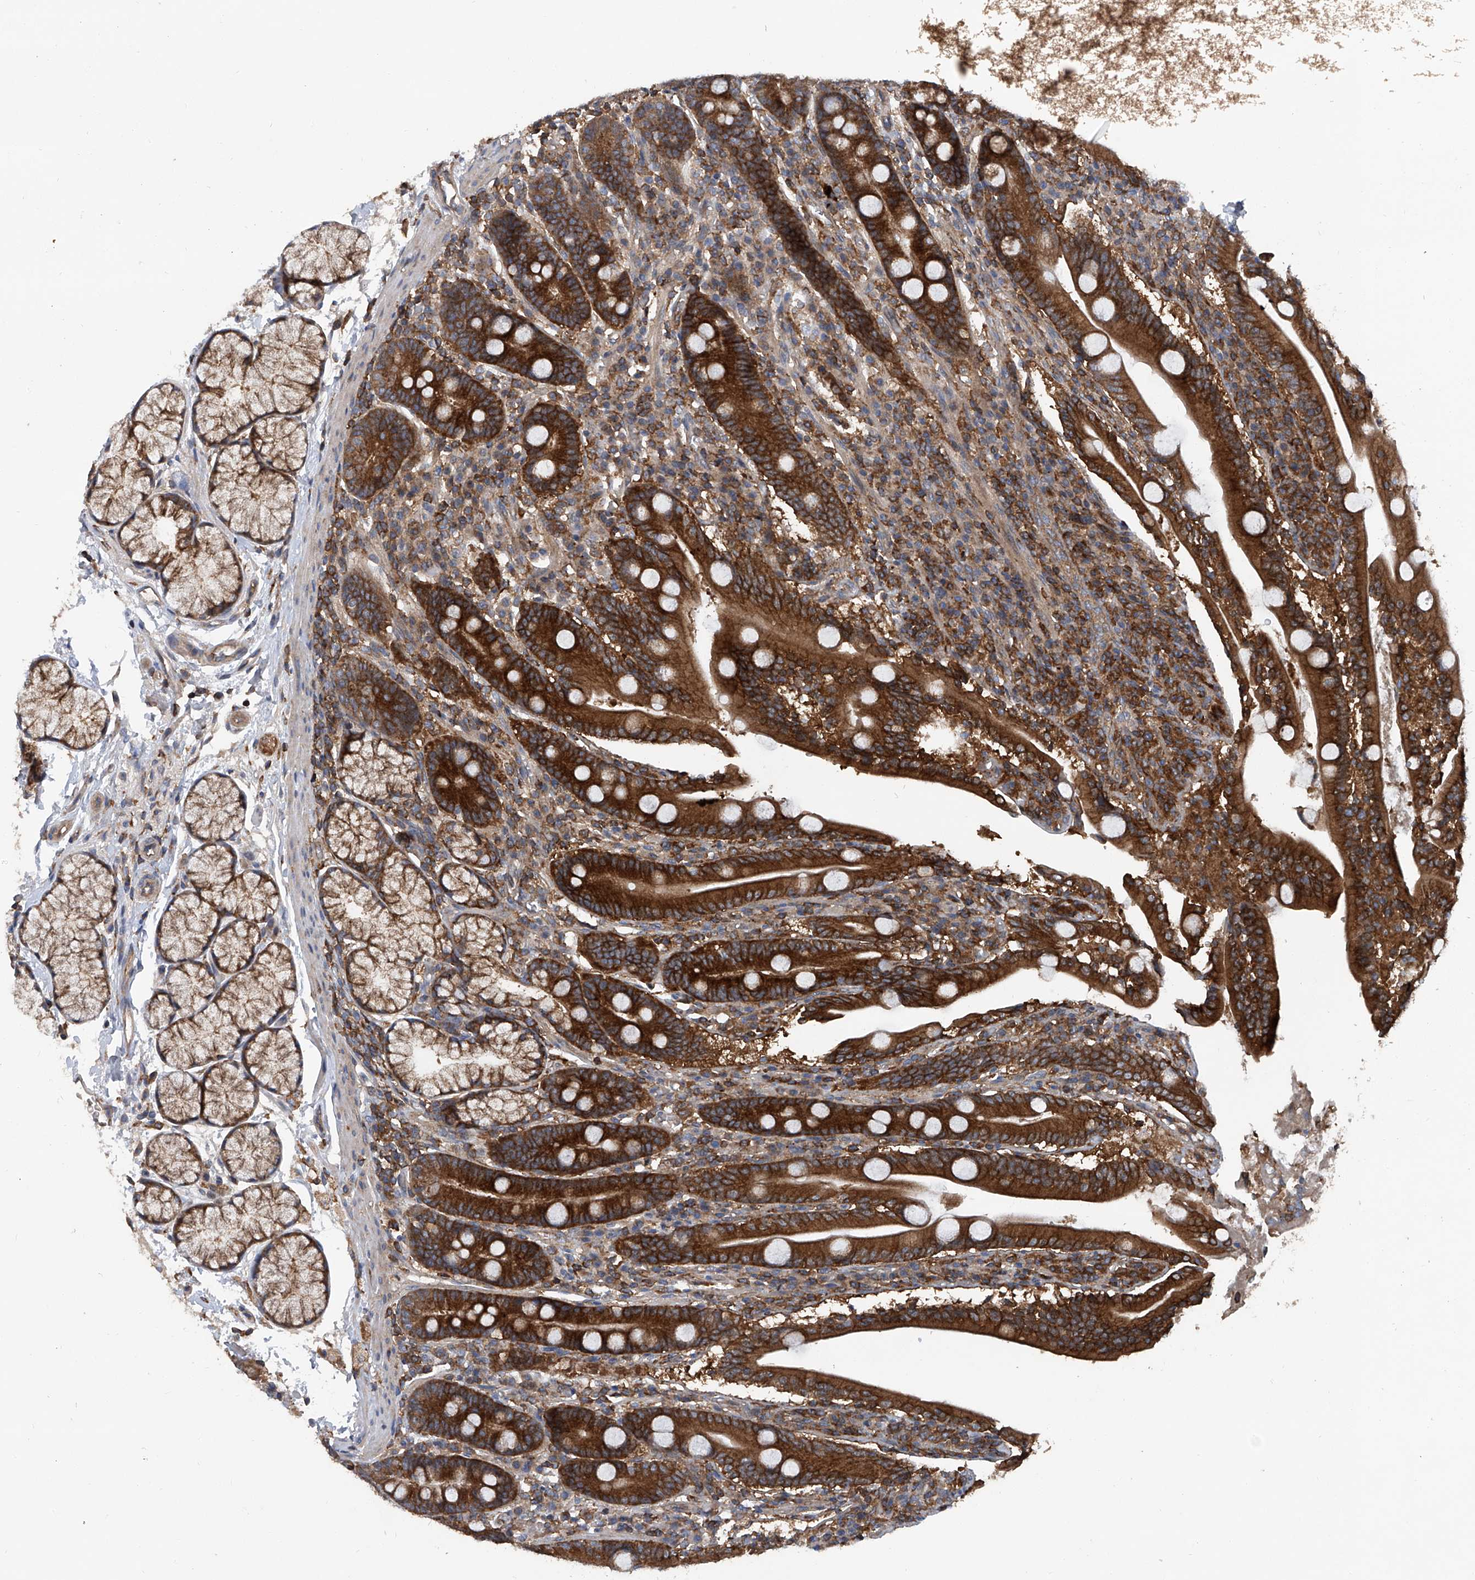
{"staining": {"intensity": "strong", "quantity": ">75%", "location": "cytoplasmic/membranous"}, "tissue": "duodenum", "cell_type": "Glandular cells", "image_type": "normal", "snomed": [{"axis": "morphology", "description": "Normal tissue, NOS"}, {"axis": "topography", "description": "Duodenum"}], "caption": "Protein staining displays strong cytoplasmic/membranous expression in about >75% of glandular cells in normal duodenum. (Brightfield microscopy of DAB IHC at high magnification).", "gene": "SMAP1", "patient": {"sex": "male", "age": 35}}